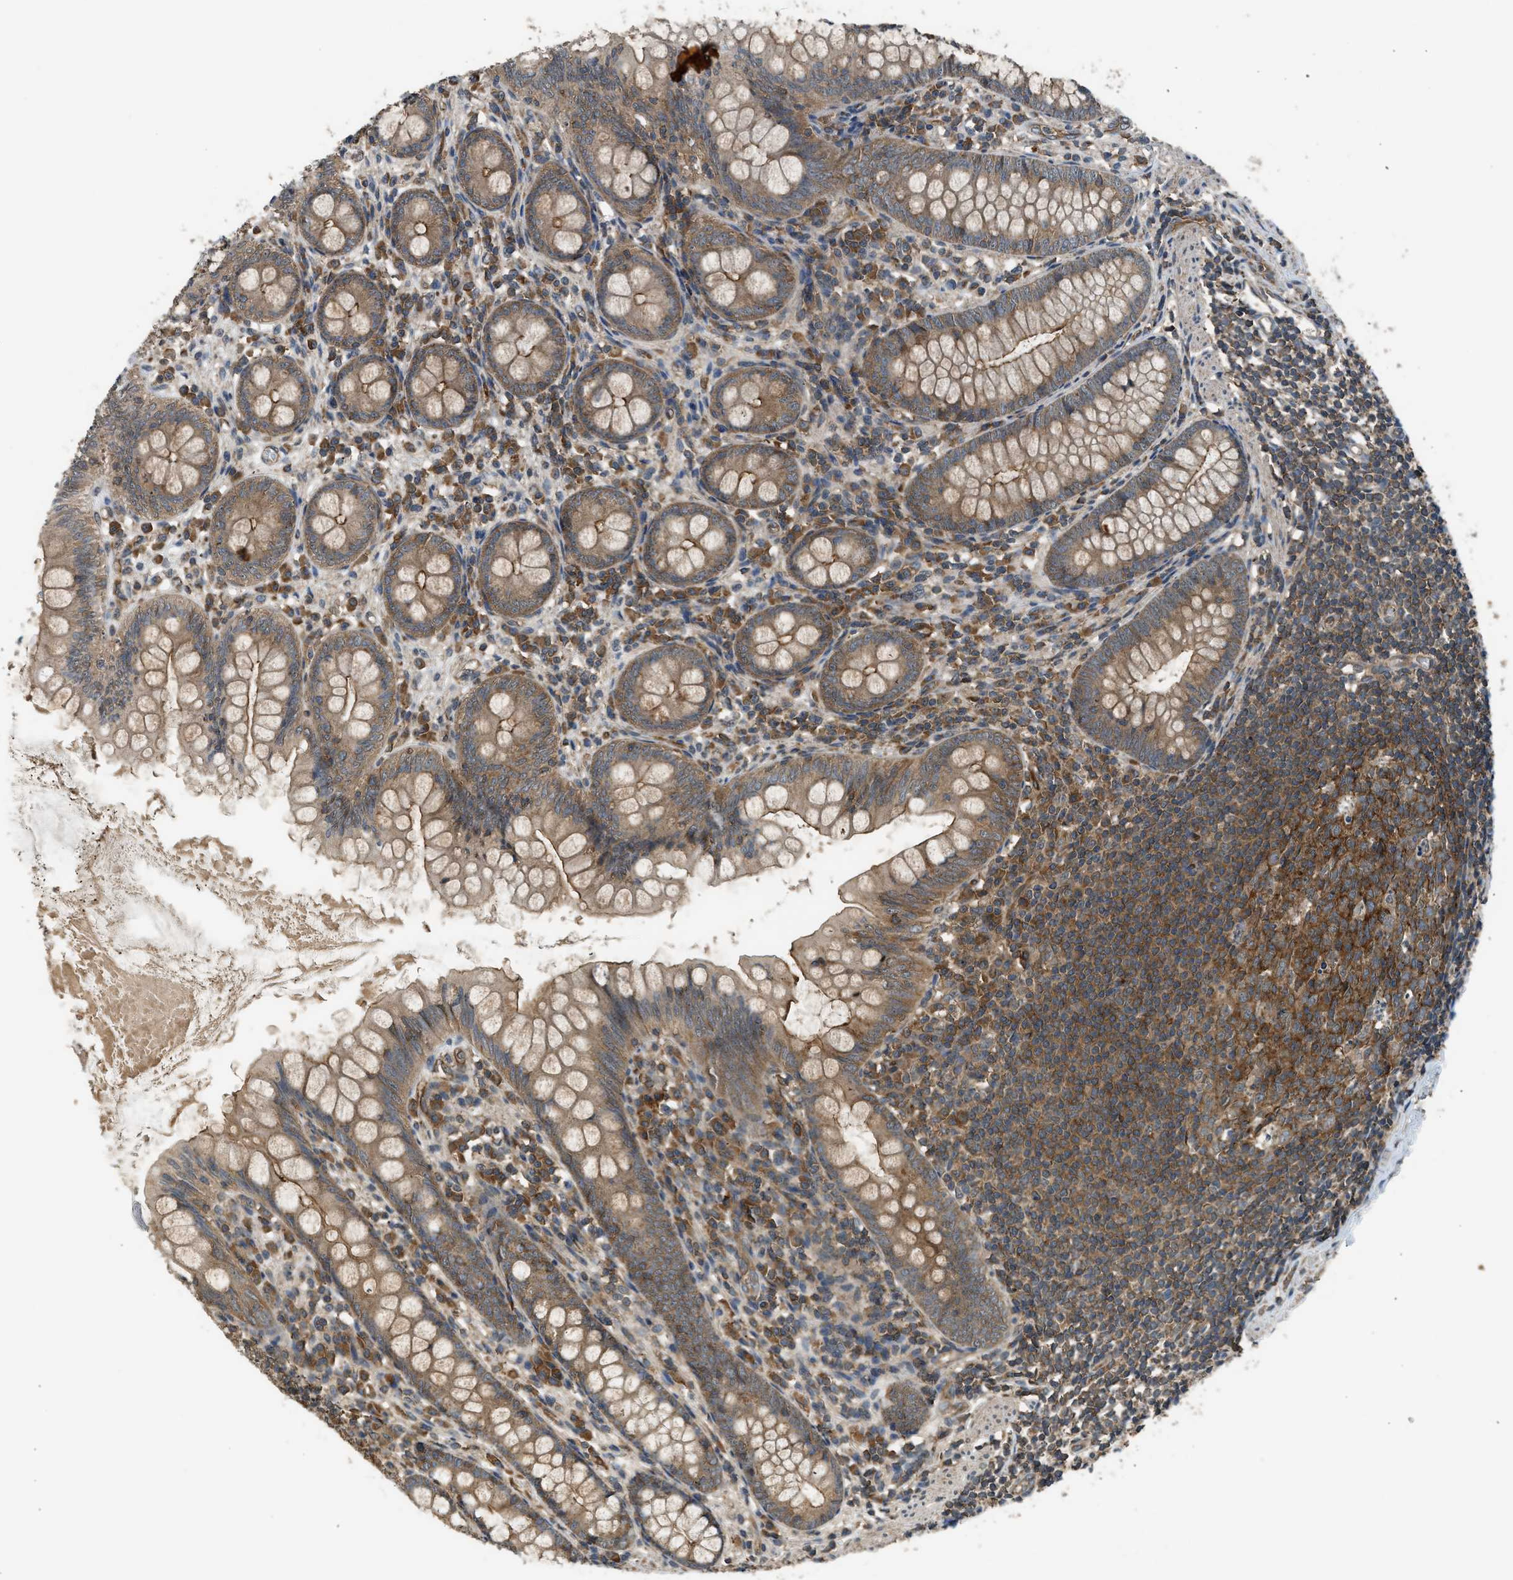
{"staining": {"intensity": "moderate", "quantity": ">75%", "location": "cytoplasmic/membranous"}, "tissue": "appendix", "cell_type": "Glandular cells", "image_type": "normal", "snomed": [{"axis": "morphology", "description": "Normal tissue, NOS"}, {"axis": "topography", "description": "Appendix"}], "caption": "Appendix stained with a brown dye reveals moderate cytoplasmic/membranous positive positivity in about >75% of glandular cells.", "gene": "HIP1R", "patient": {"sex": "female", "age": 77}}